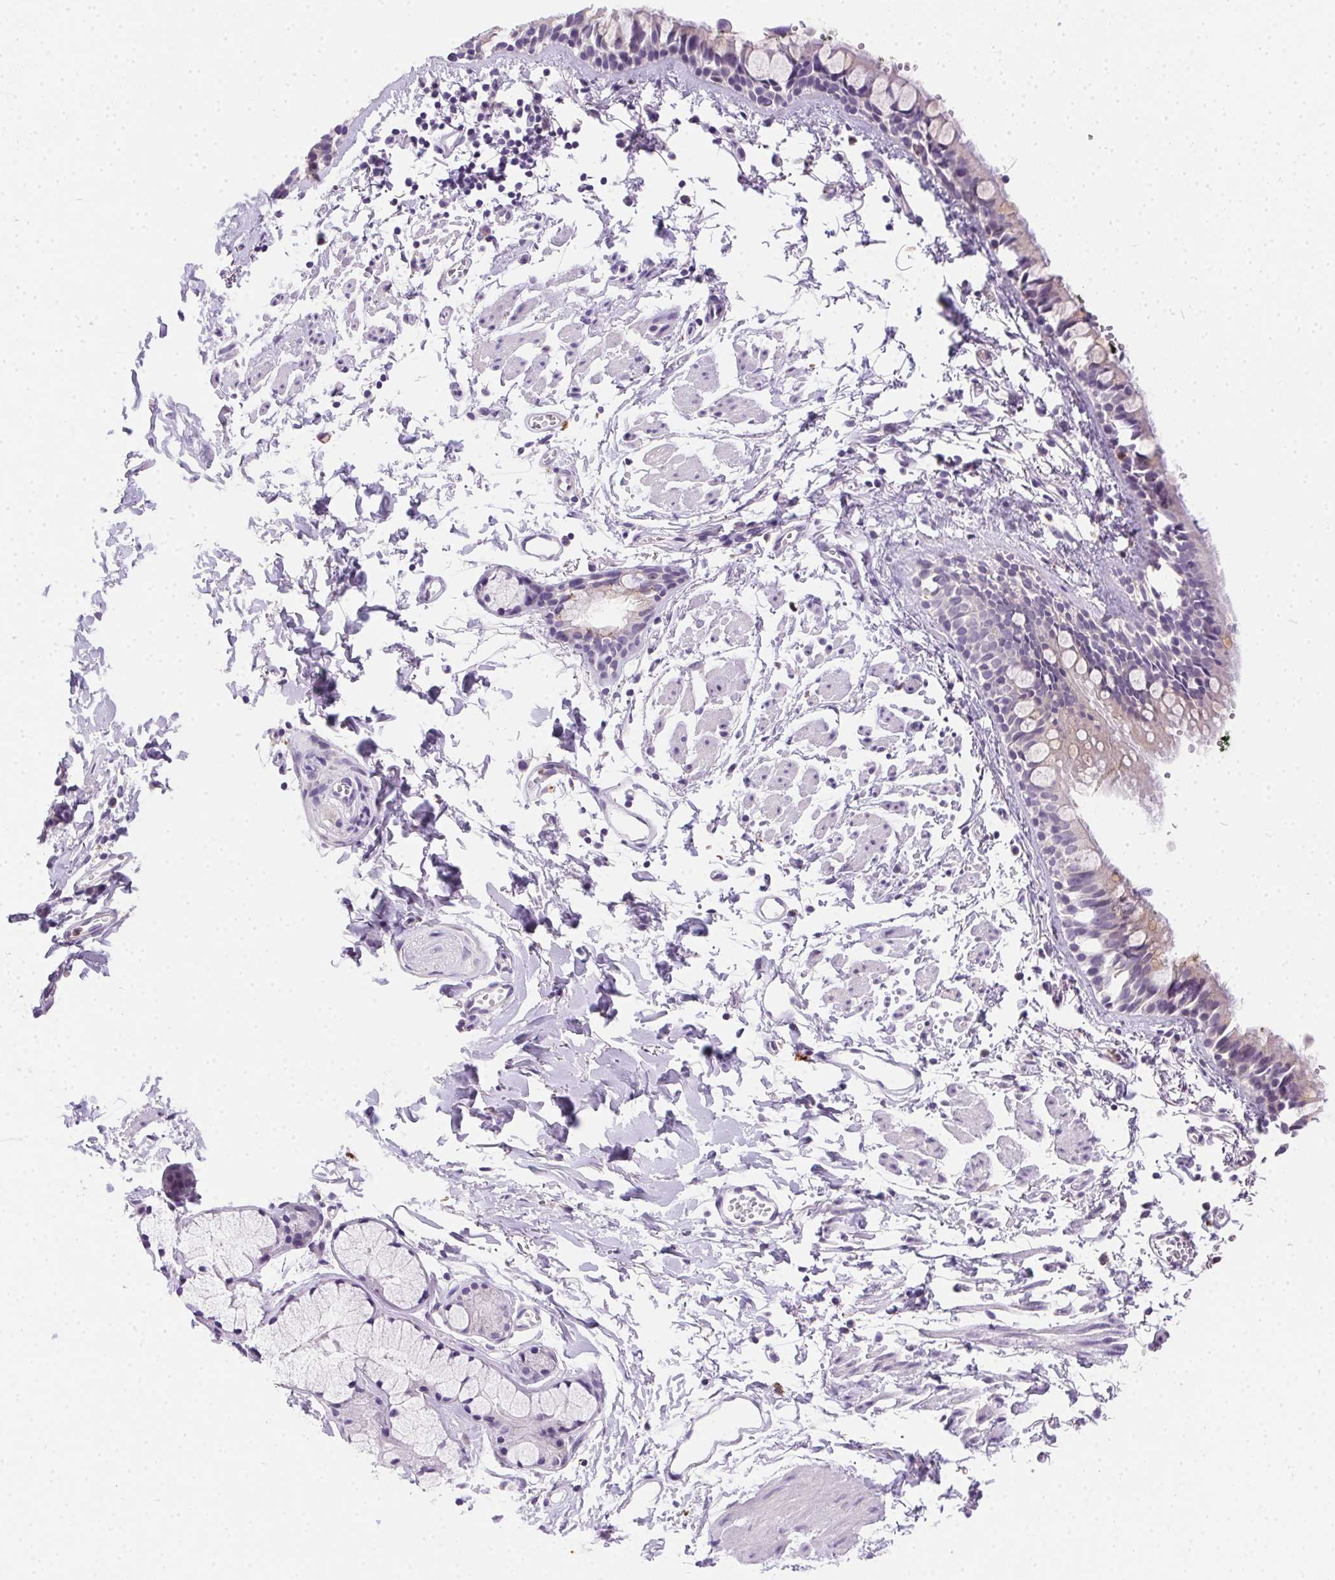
{"staining": {"intensity": "moderate", "quantity": "<25%", "location": "cytoplasmic/membranous"}, "tissue": "bronchus", "cell_type": "Respiratory epithelial cells", "image_type": "normal", "snomed": [{"axis": "morphology", "description": "Normal tissue, NOS"}, {"axis": "topography", "description": "Cartilage tissue"}, {"axis": "topography", "description": "Bronchus"}], "caption": "Immunohistochemical staining of unremarkable human bronchus reveals <25% levels of moderate cytoplasmic/membranous protein expression in approximately <25% of respiratory epithelial cells.", "gene": "SSTR4", "patient": {"sex": "female", "age": 59}}